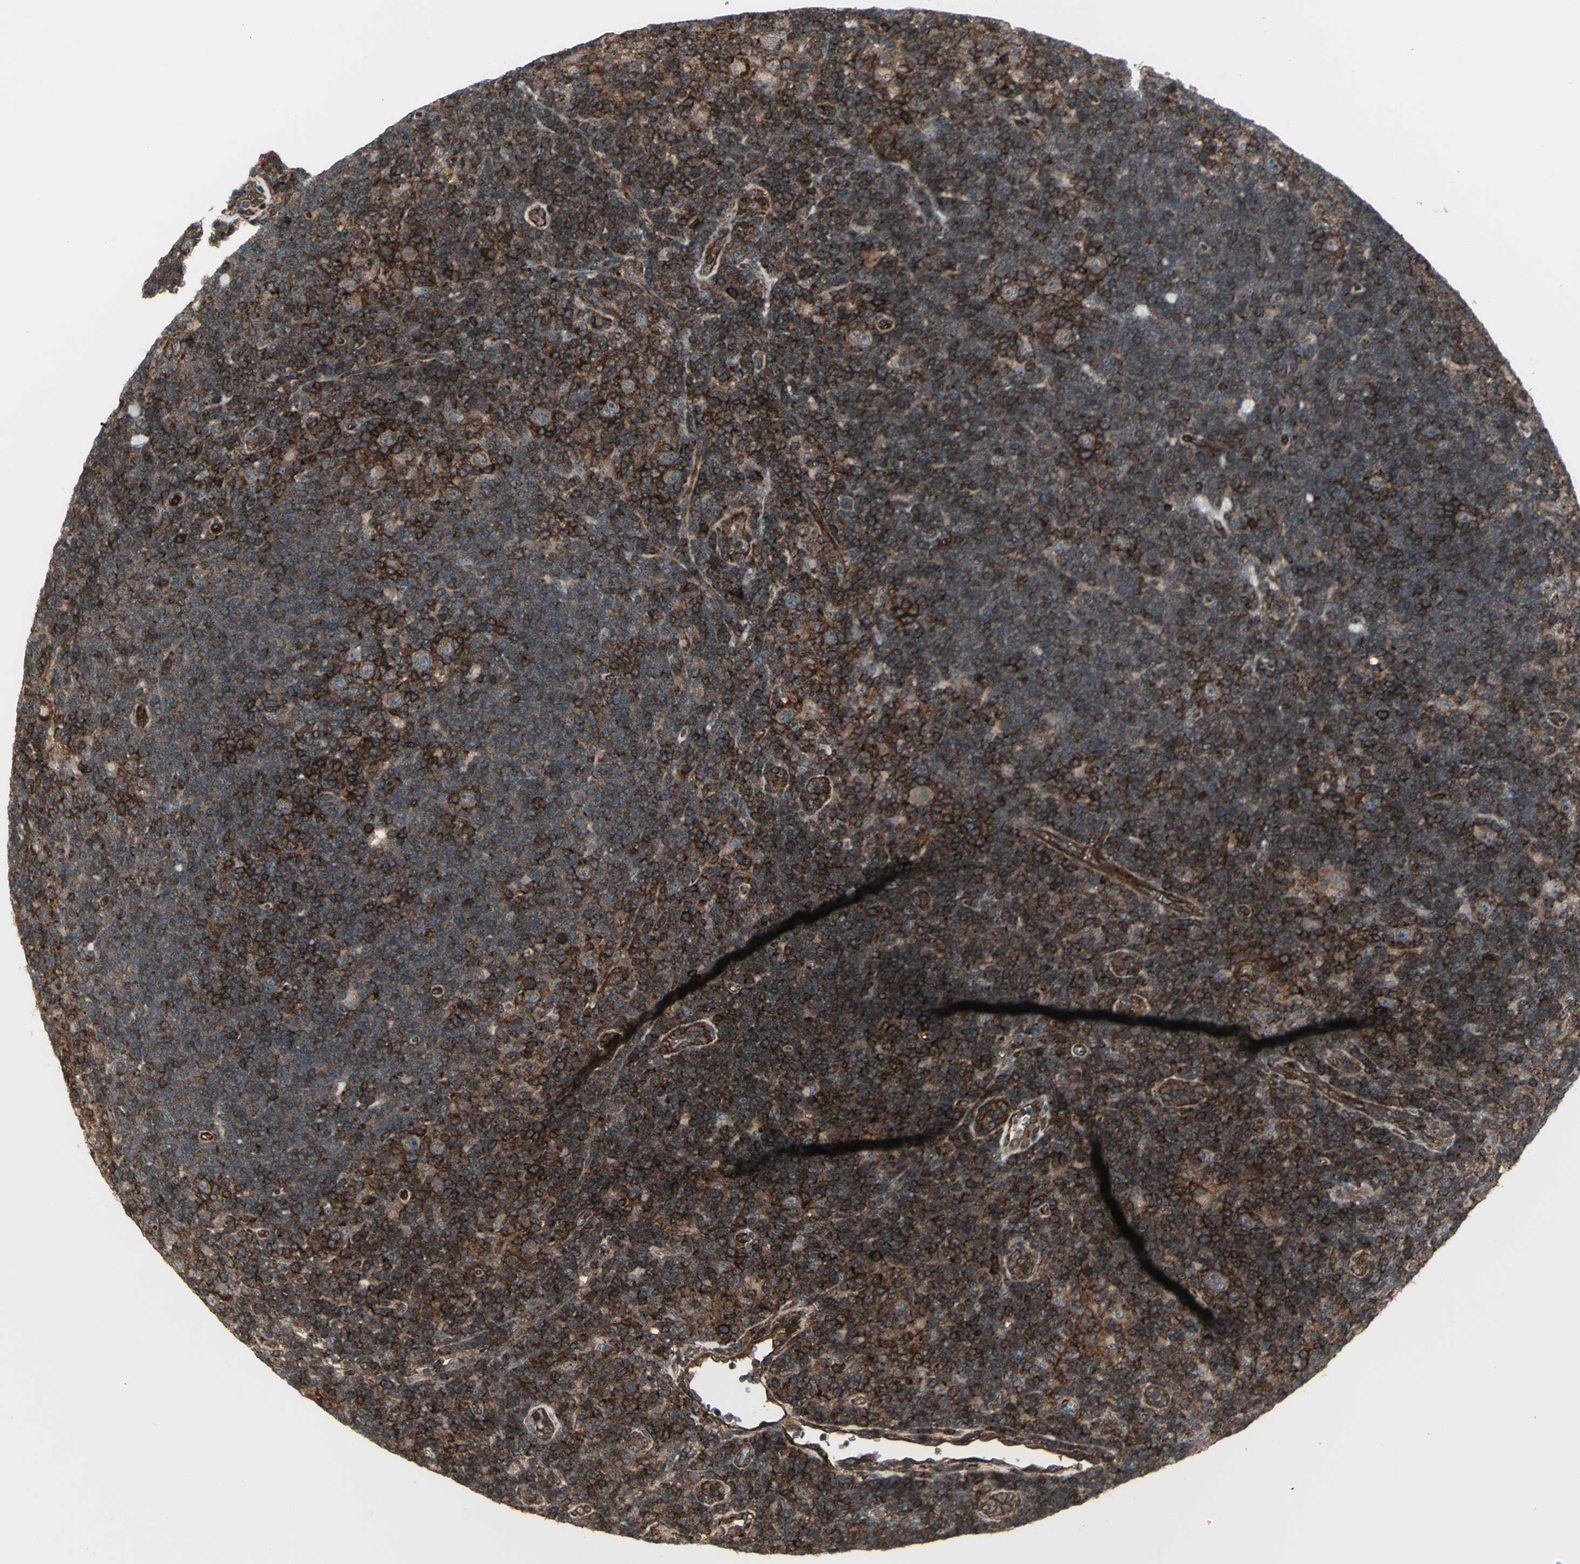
{"staining": {"intensity": "weak", "quantity": ">75%", "location": "cytoplasmic/membranous"}, "tissue": "lymphoma", "cell_type": "Tumor cells", "image_type": "cancer", "snomed": [{"axis": "morphology", "description": "Hodgkin's disease, NOS"}, {"axis": "topography", "description": "Lymph node"}], "caption": "DAB immunohistochemical staining of human Hodgkin's disease reveals weak cytoplasmic/membranous protein staining in approximately >75% of tumor cells.", "gene": "FXYD5", "patient": {"sex": "female", "age": 57}}